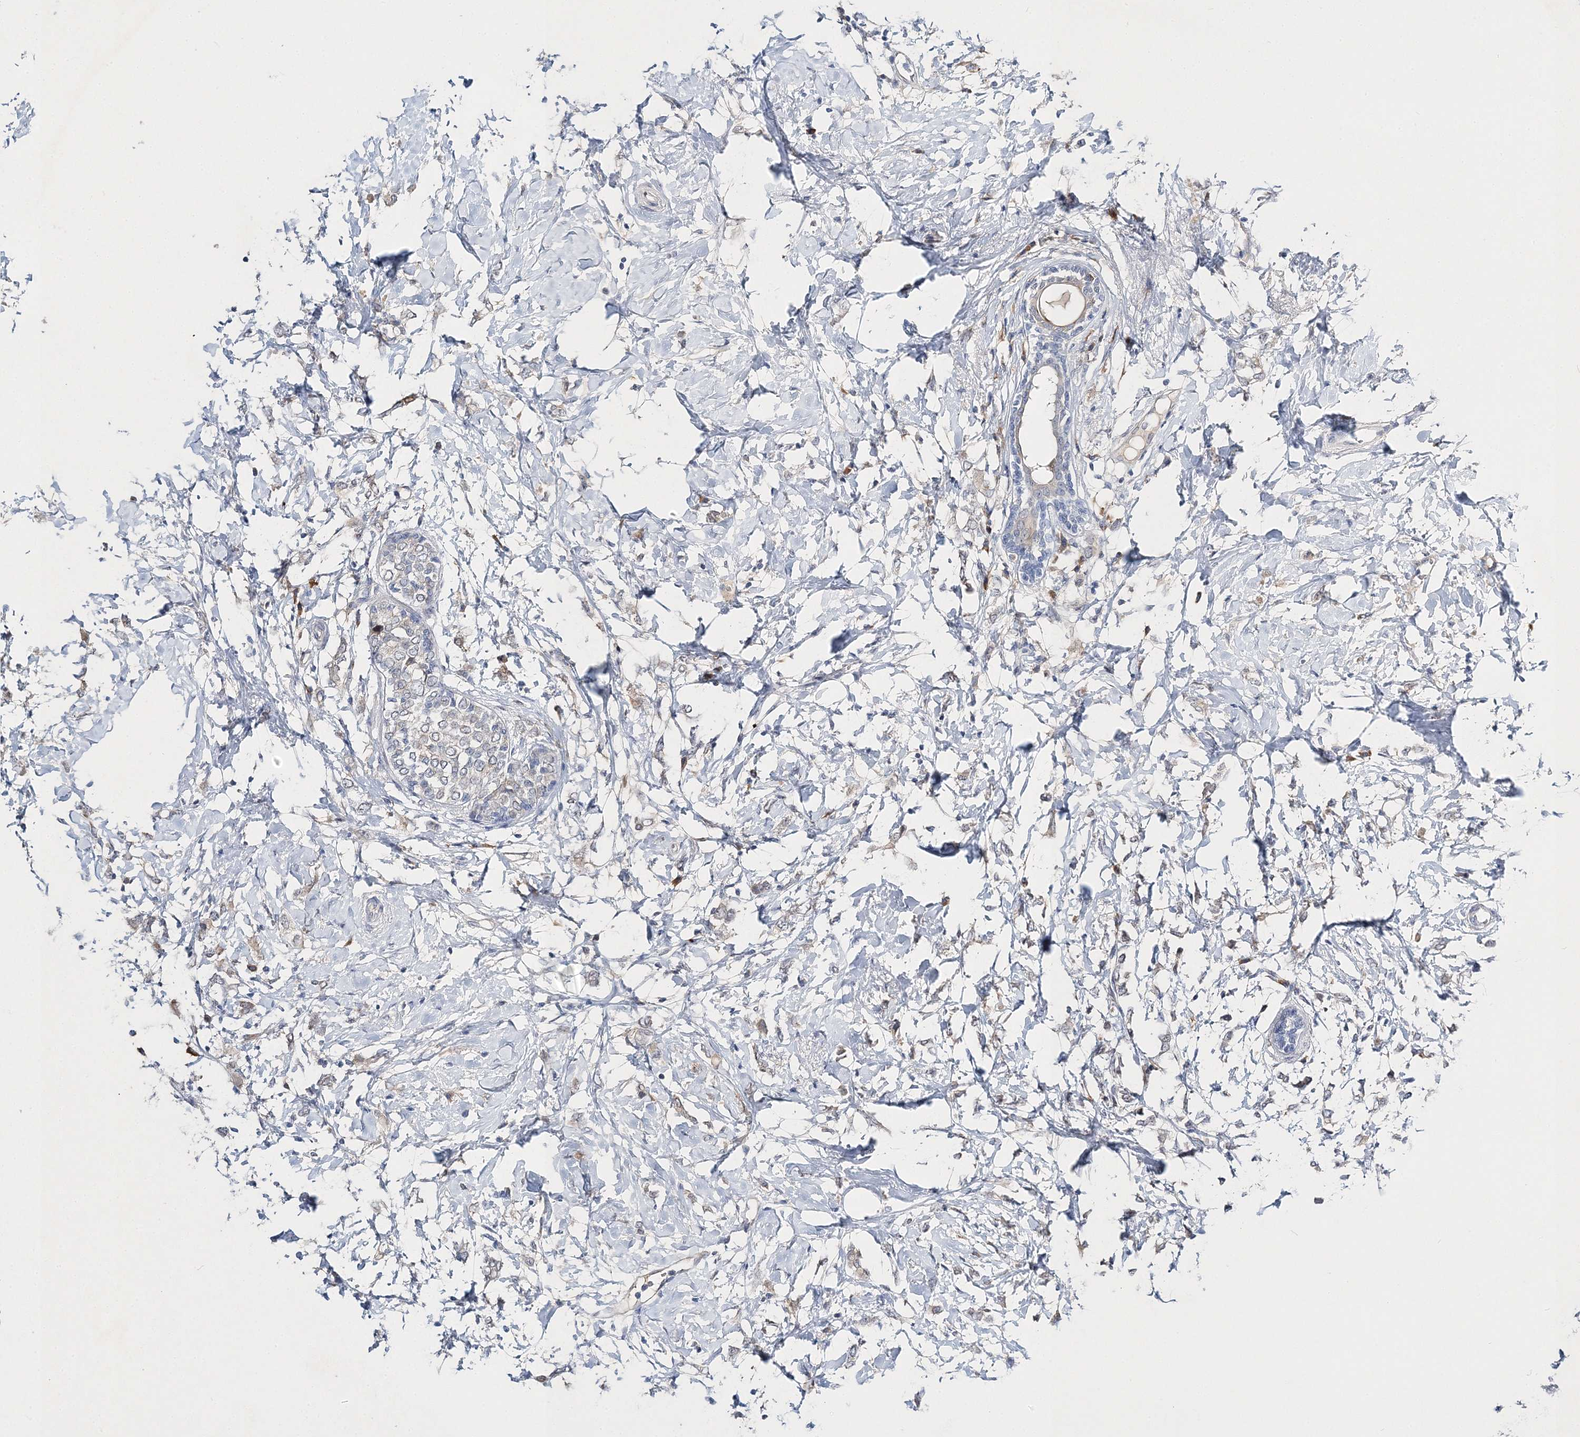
{"staining": {"intensity": "negative", "quantity": "none", "location": "none"}, "tissue": "breast cancer", "cell_type": "Tumor cells", "image_type": "cancer", "snomed": [{"axis": "morphology", "description": "Normal tissue, NOS"}, {"axis": "morphology", "description": "Lobular carcinoma"}, {"axis": "topography", "description": "Breast"}], "caption": "Micrograph shows no protein positivity in tumor cells of lobular carcinoma (breast) tissue.", "gene": "MYOZ2", "patient": {"sex": "female", "age": 47}}